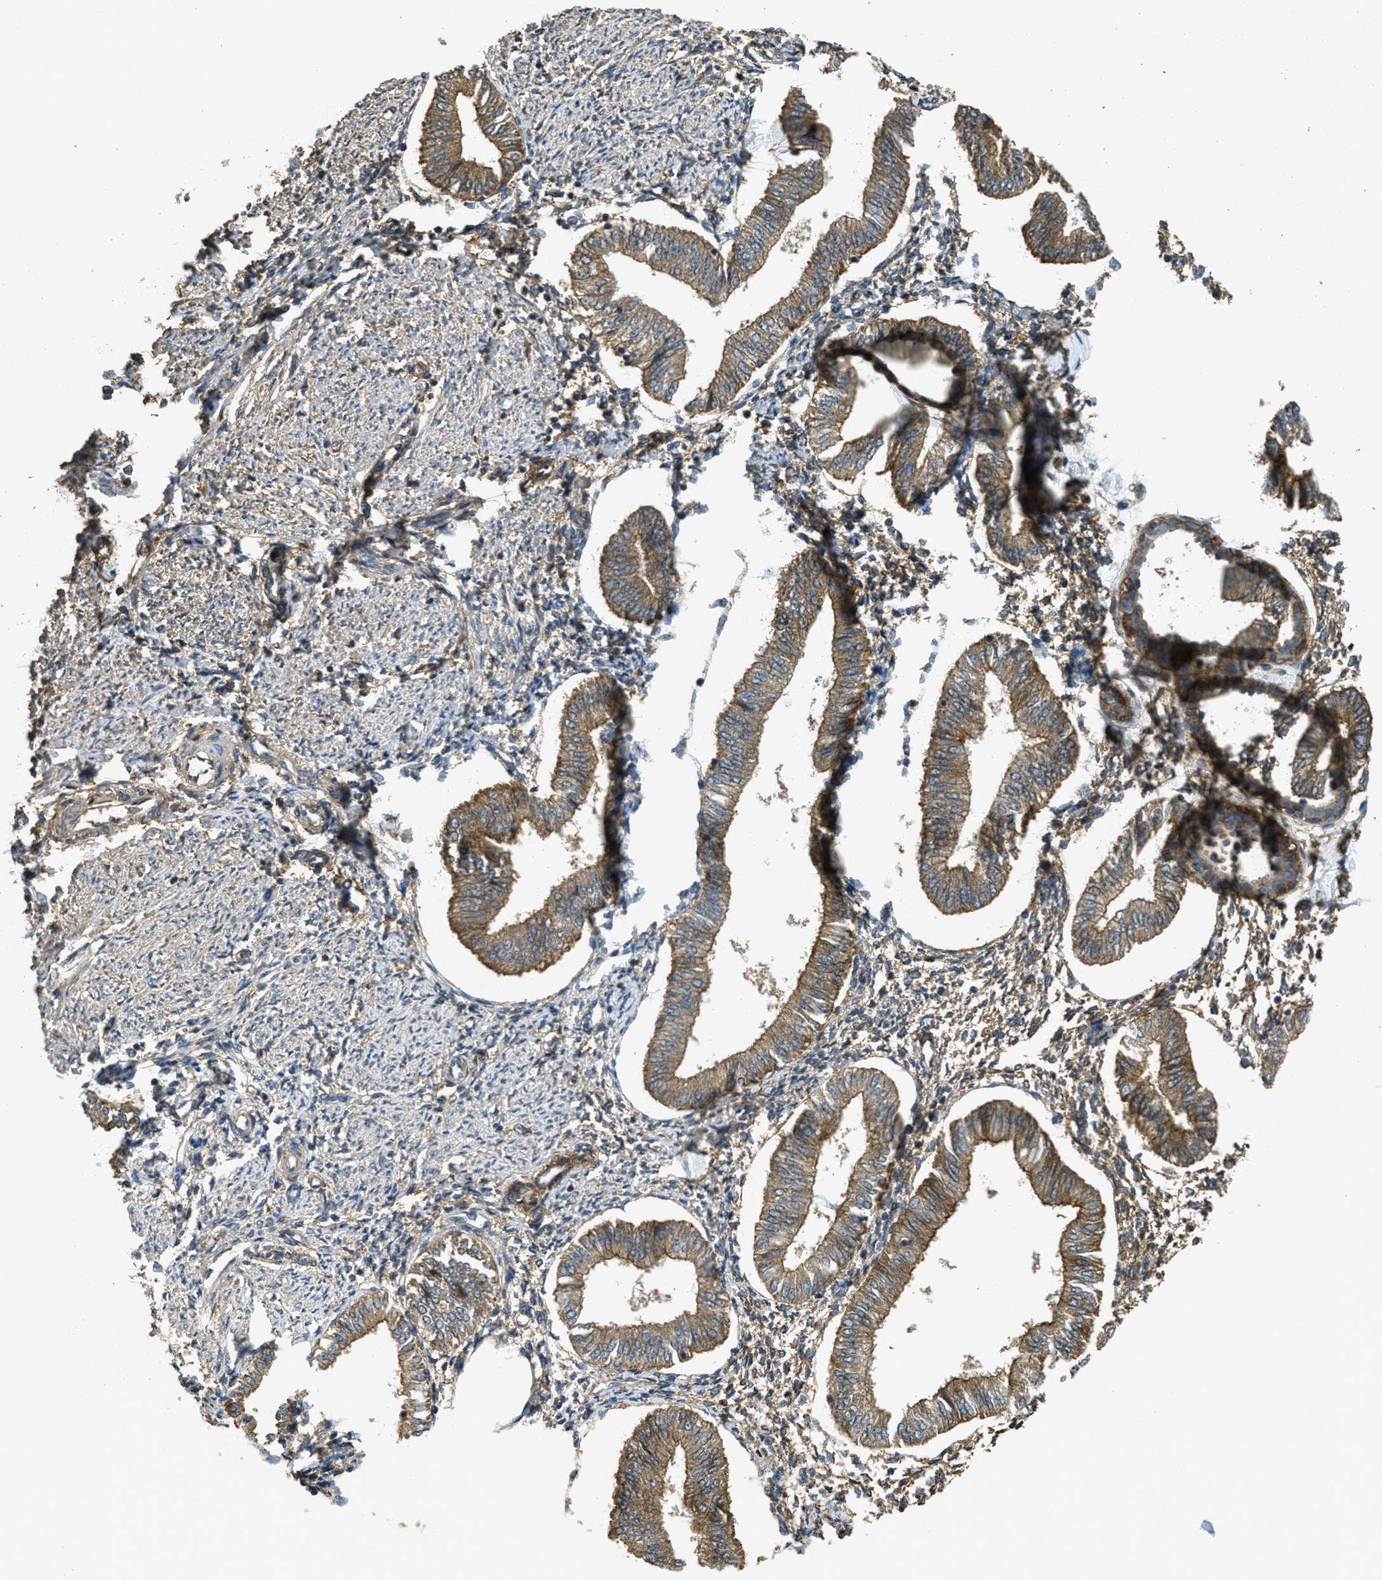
{"staining": {"intensity": "moderate", "quantity": "<25%", "location": "cytoplasmic/membranous"}, "tissue": "endometrium", "cell_type": "Cells in endometrial stroma", "image_type": "normal", "snomed": [{"axis": "morphology", "description": "Normal tissue, NOS"}, {"axis": "topography", "description": "Endometrium"}], "caption": "IHC photomicrograph of unremarkable human endometrium stained for a protein (brown), which reveals low levels of moderate cytoplasmic/membranous expression in about <25% of cells in endometrial stroma.", "gene": "CD276", "patient": {"sex": "female", "age": 50}}